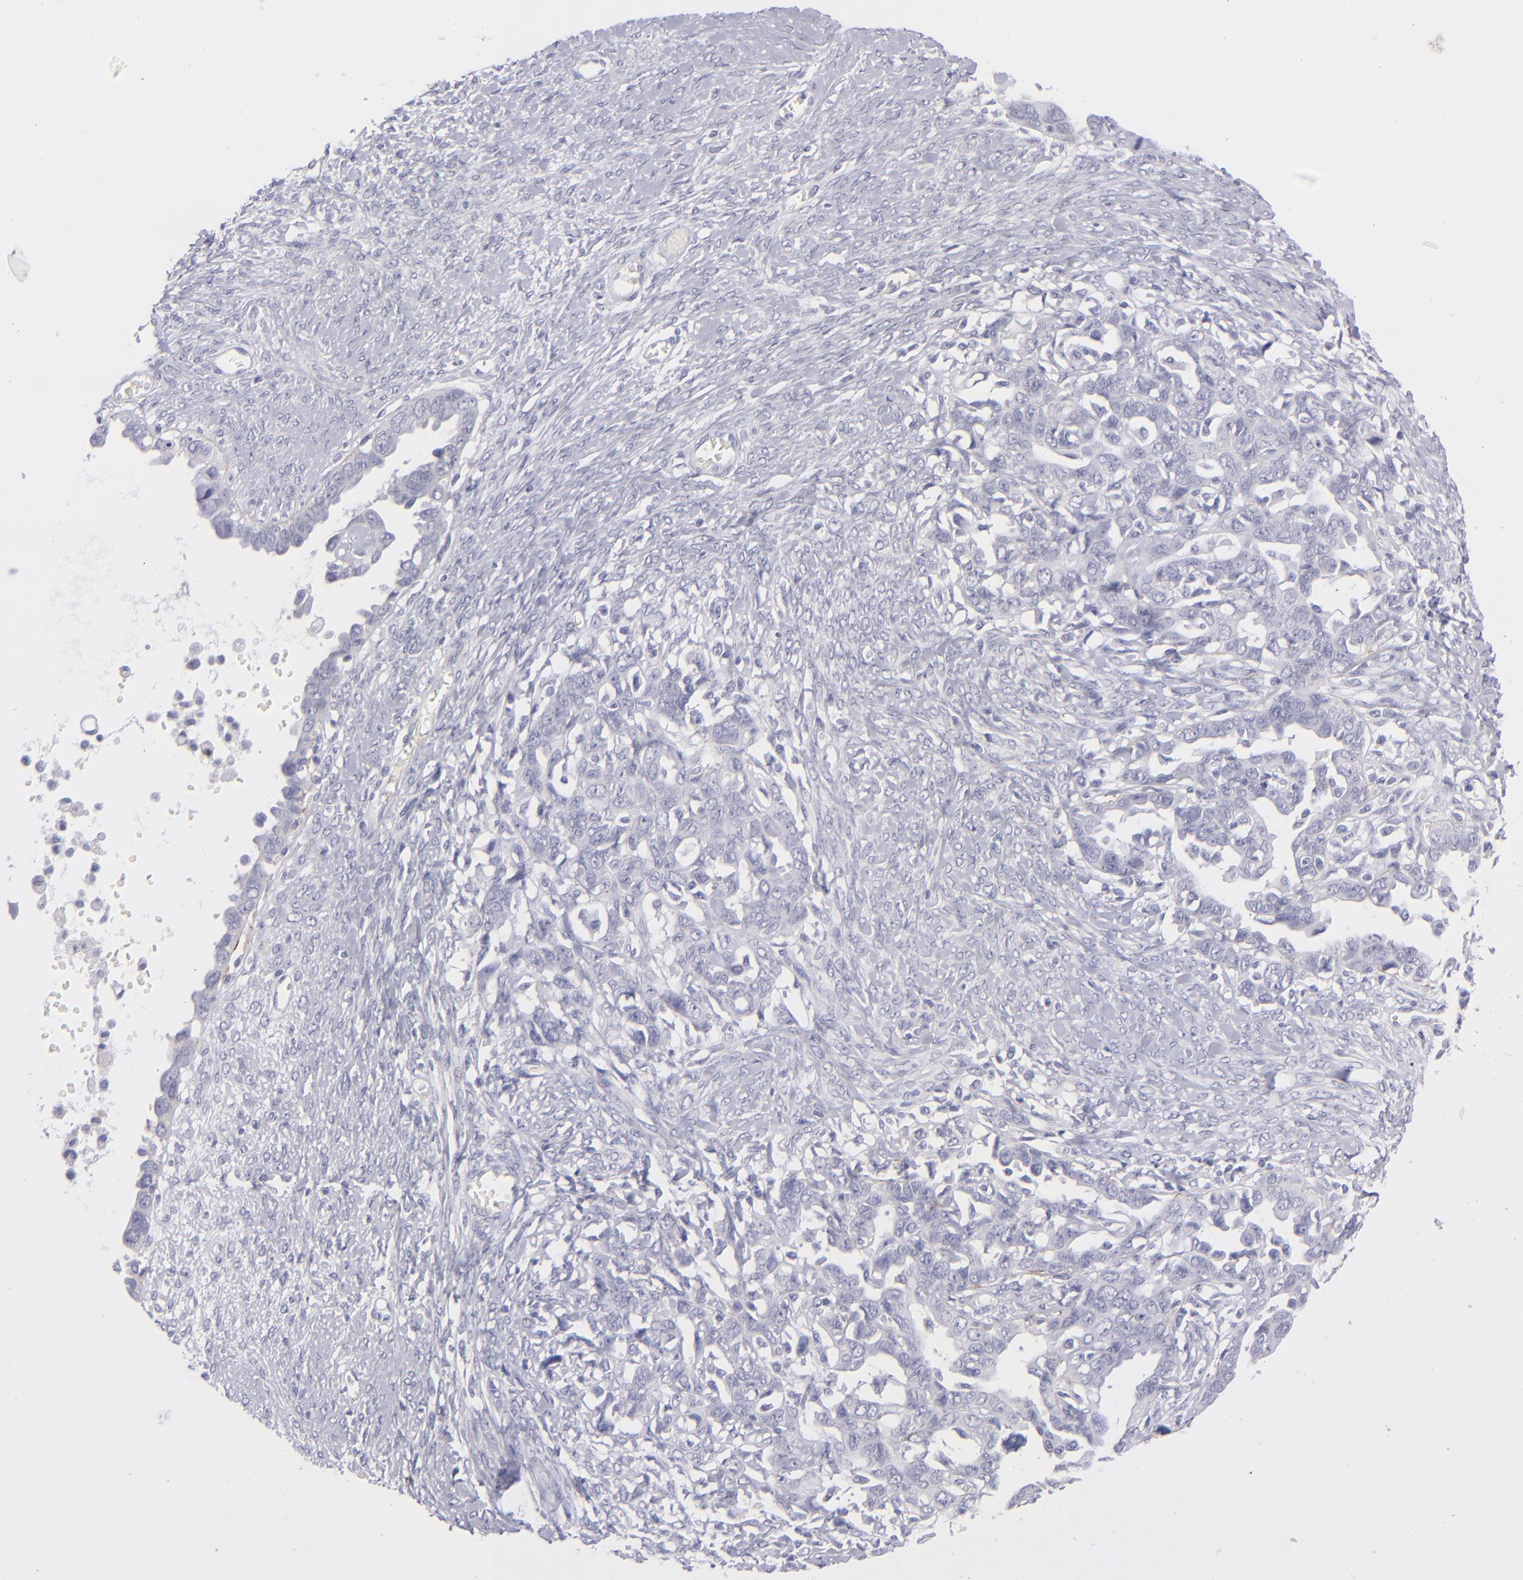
{"staining": {"intensity": "negative", "quantity": "none", "location": "none"}, "tissue": "ovarian cancer", "cell_type": "Tumor cells", "image_type": "cancer", "snomed": [{"axis": "morphology", "description": "Cystadenocarcinoma, serous, NOS"}, {"axis": "topography", "description": "Ovary"}], "caption": "This micrograph is of ovarian cancer (serous cystadenocarcinoma) stained with immunohistochemistry (IHC) to label a protein in brown with the nuclei are counter-stained blue. There is no expression in tumor cells.", "gene": "ITGB4", "patient": {"sex": "female", "age": 69}}